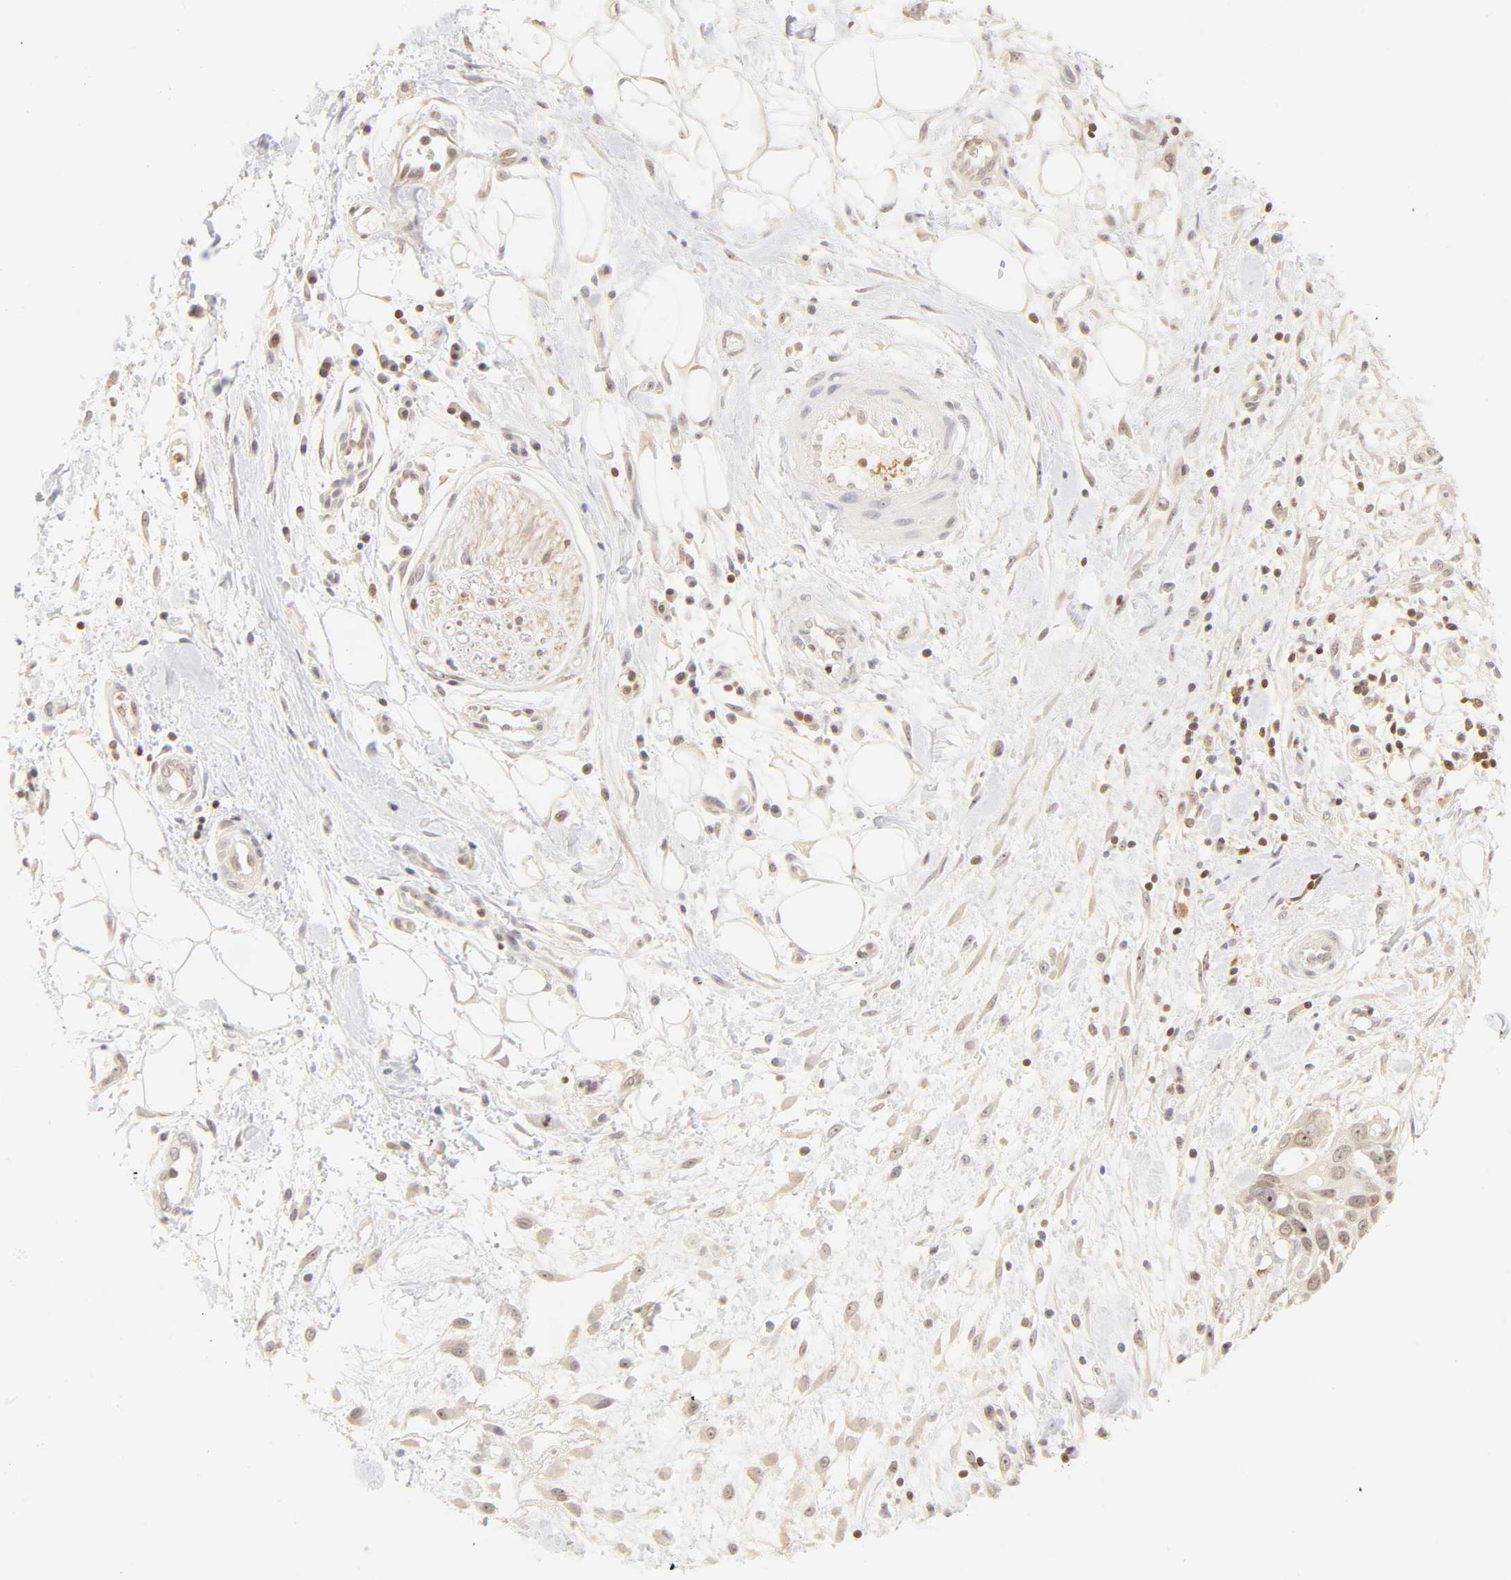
{"staining": {"intensity": "weak", "quantity": "25%-75%", "location": "cytoplasmic/membranous"}, "tissue": "pancreatic cancer", "cell_type": "Tumor cells", "image_type": "cancer", "snomed": [{"axis": "morphology", "description": "Adenocarcinoma, NOS"}, {"axis": "topography", "description": "Pancreas"}], "caption": "IHC micrograph of human pancreatic cancer (adenocarcinoma) stained for a protein (brown), which reveals low levels of weak cytoplasmic/membranous staining in about 25%-75% of tumor cells.", "gene": "KIF2A", "patient": {"sex": "female", "age": 60}}